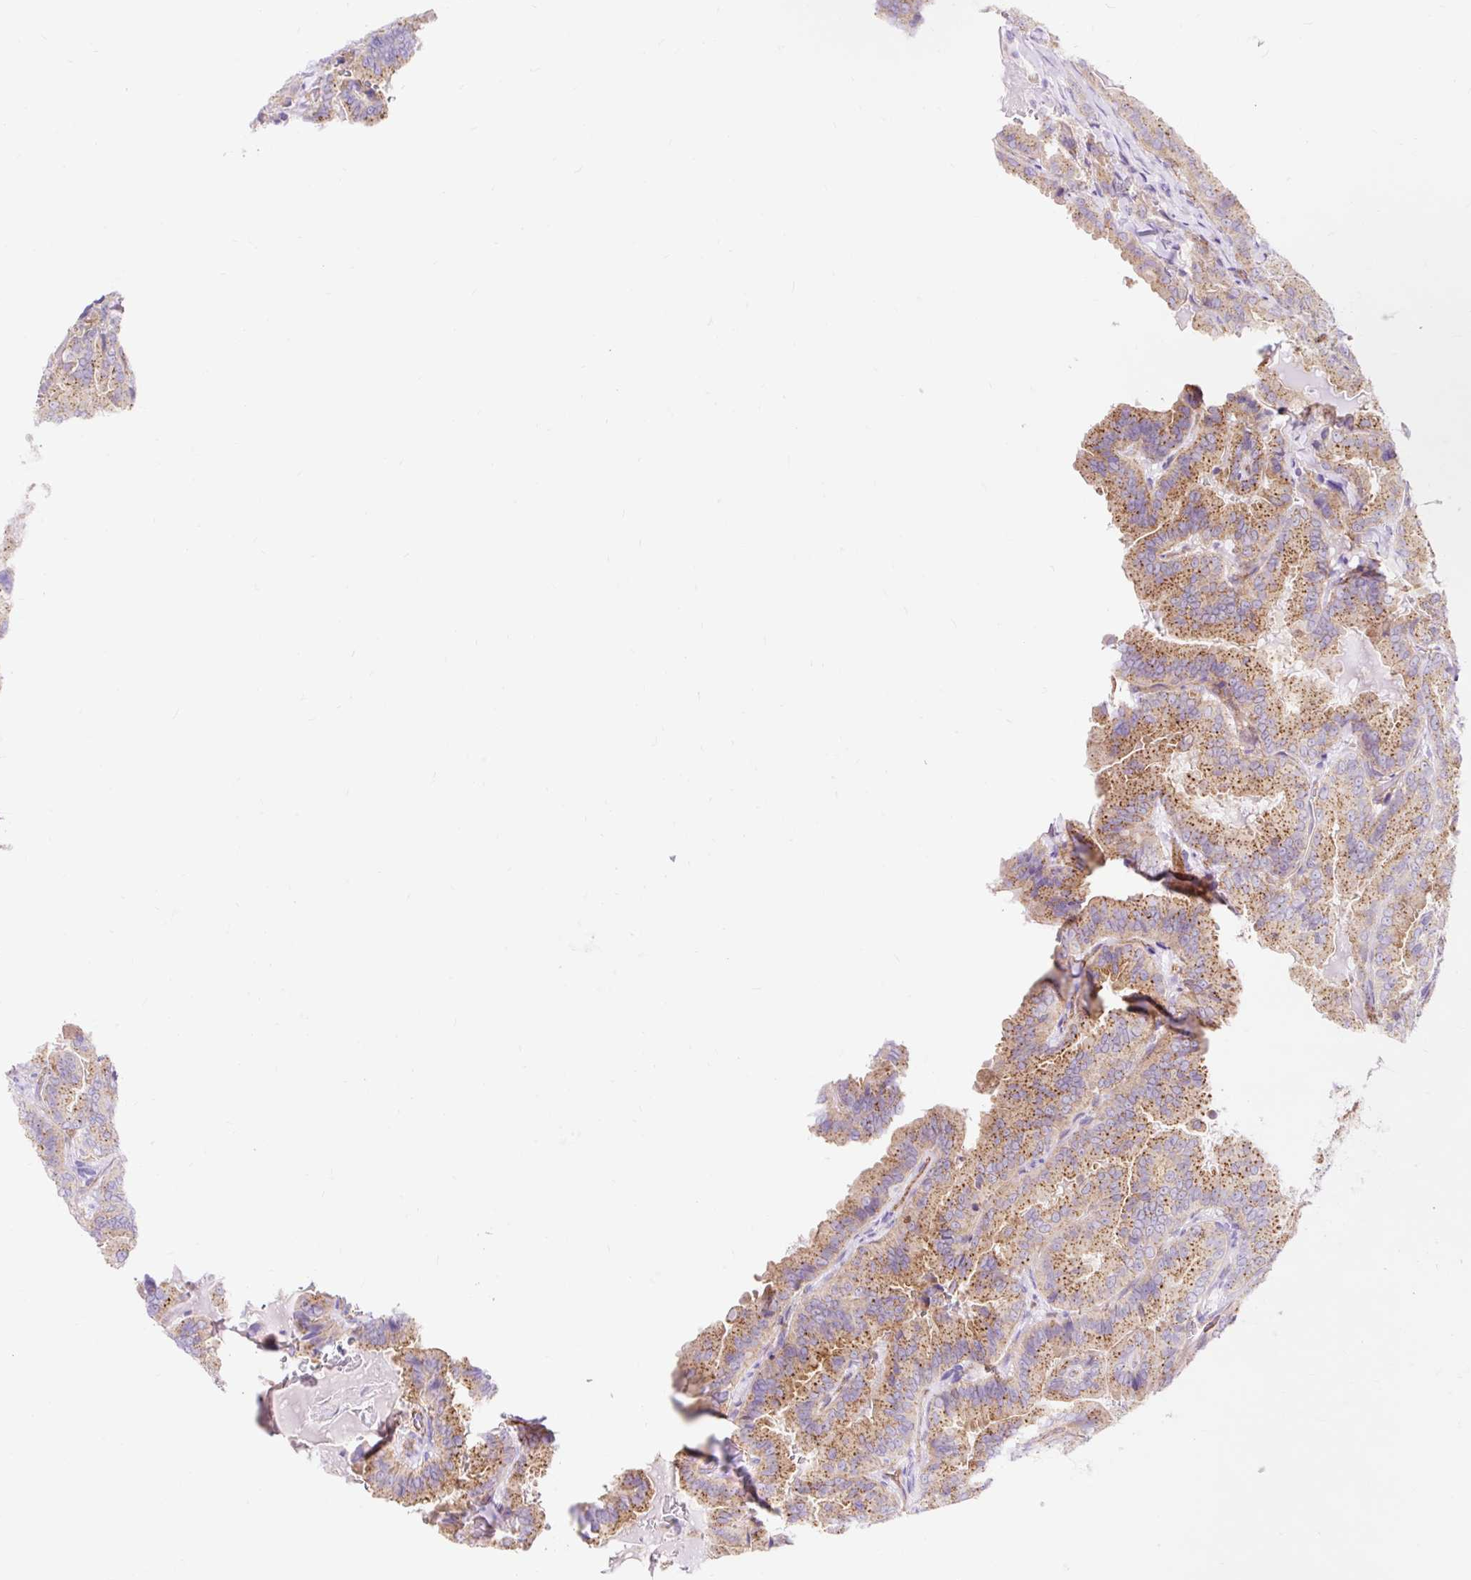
{"staining": {"intensity": "moderate", "quantity": ">75%", "location": "cytoplasmic/membranous"}, "tissue": "thyroid cancer", "cell_type": "Tumor cells", "image_type": "cancer", "snomed": [{"axis": "morphology", "description": "Papillary adenocarcinoma, NOS"}, {"axis": "topography", "description": "Thyroid gland"}], "caption": "A medium amount of moderate cytoplasmic/membranous staining is present in approximately >75% of tumor cells in papillary adenocarcinoma (thyroid) tissue.", "gene": "HIP1R", "patient": {"sex": "male", "age": 61}}